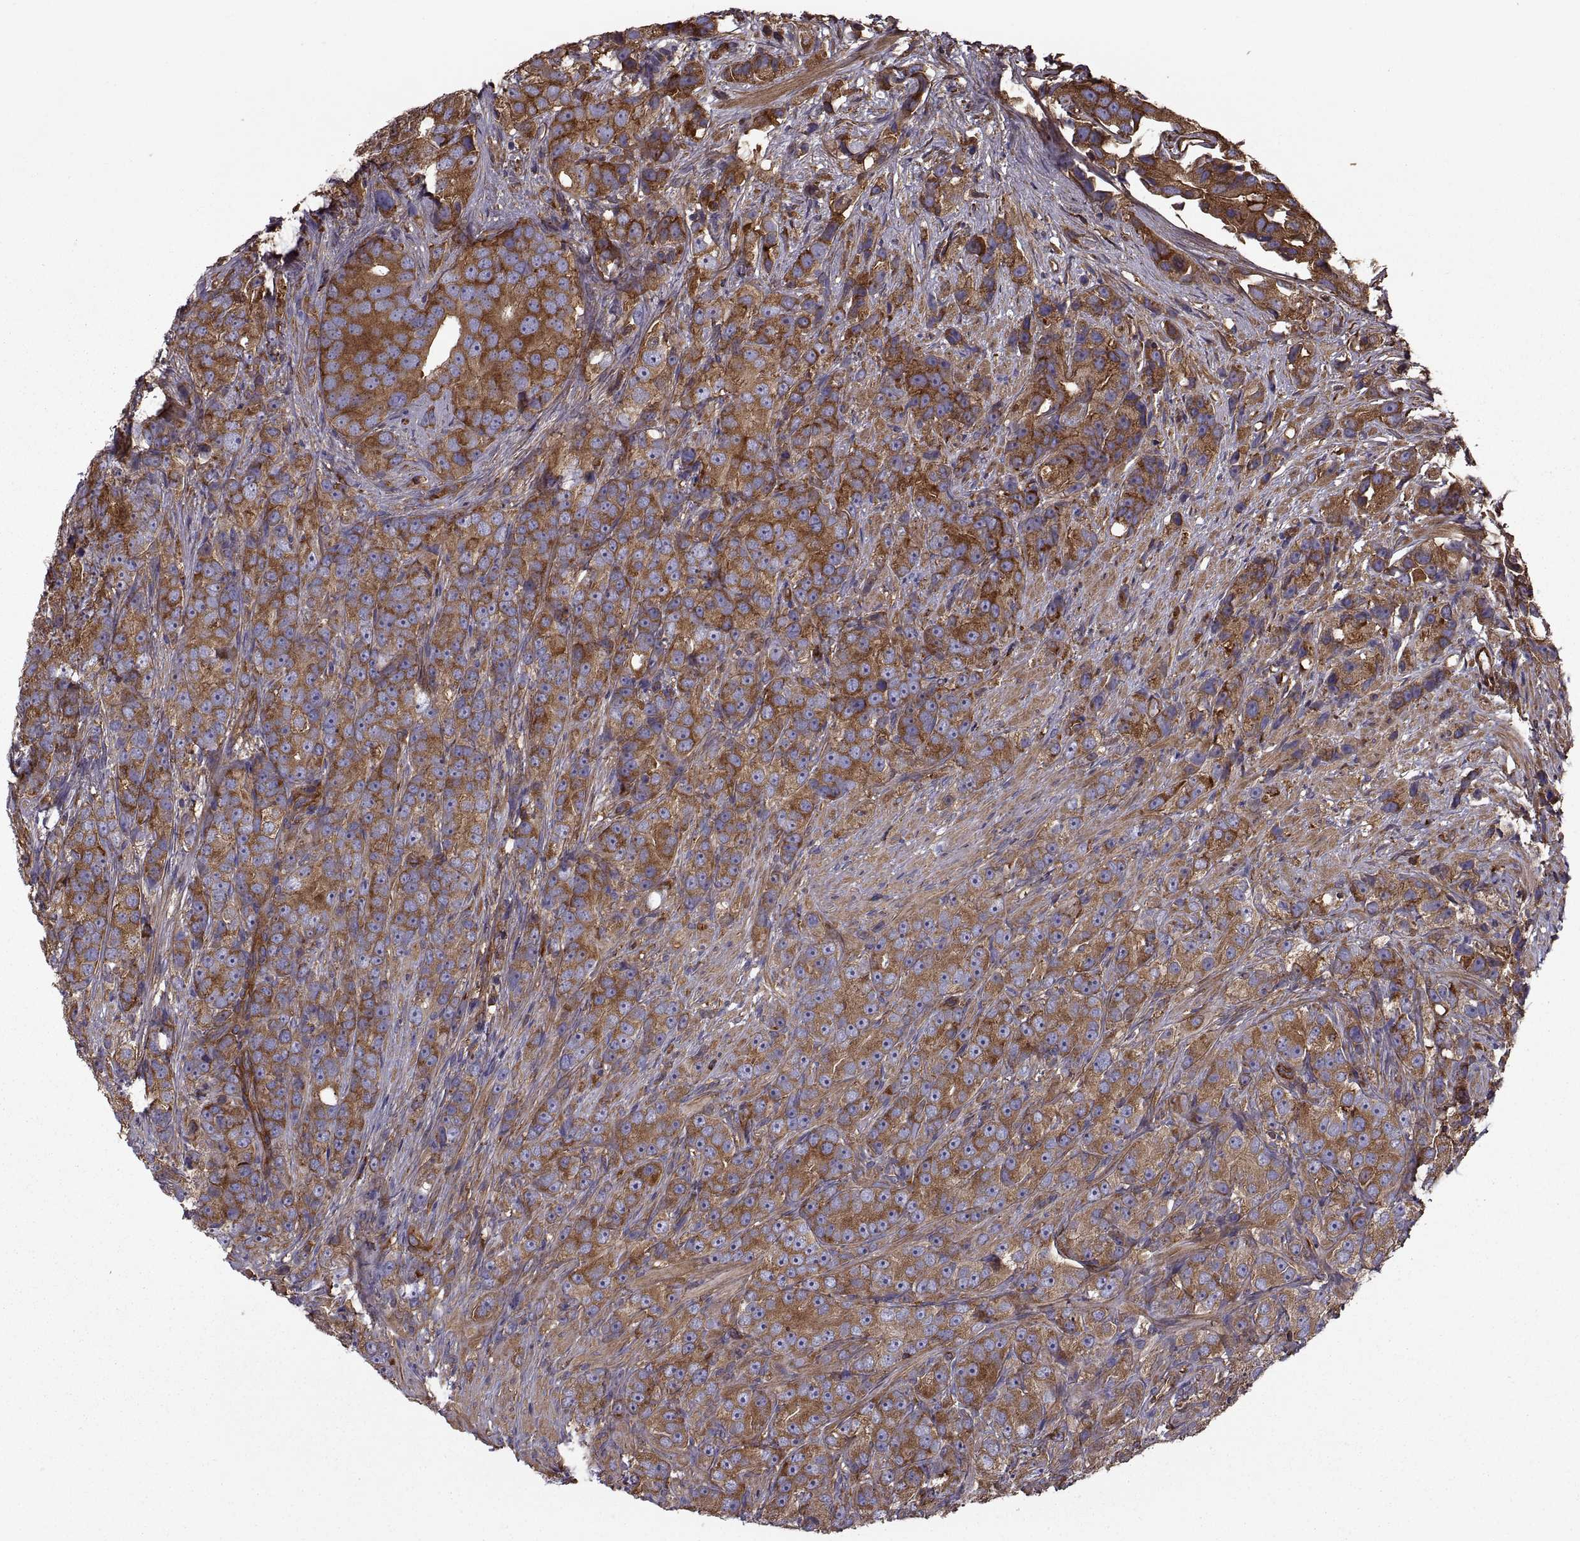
{"staining": {"intensity": "strong", "quantity": "25%-75%", "location": "cytoplasmic/membranous"}, "tissue": "prostate cancer", "cell_type": "Tumor cells", "image_type": "cancer", "snomed": [{"axis": "morphology", "description": "Adenocarcinoma, High grade"}, {"axis": "topography", "description": "Prostate"}], "caption": "Immunohistochemistry (IHC) histopathology image of neoplastic tissue: human prostate cancer stained using immunohistochemistry (IHC) exhibits high levels of strong protein expression localized specifically in the cytoplasmic/membranous of tumor cells, appearing as a cytoplasmic/membranous brown color.", "gene": "MYH9", "patient": {"sex": "male", "age": 90}}